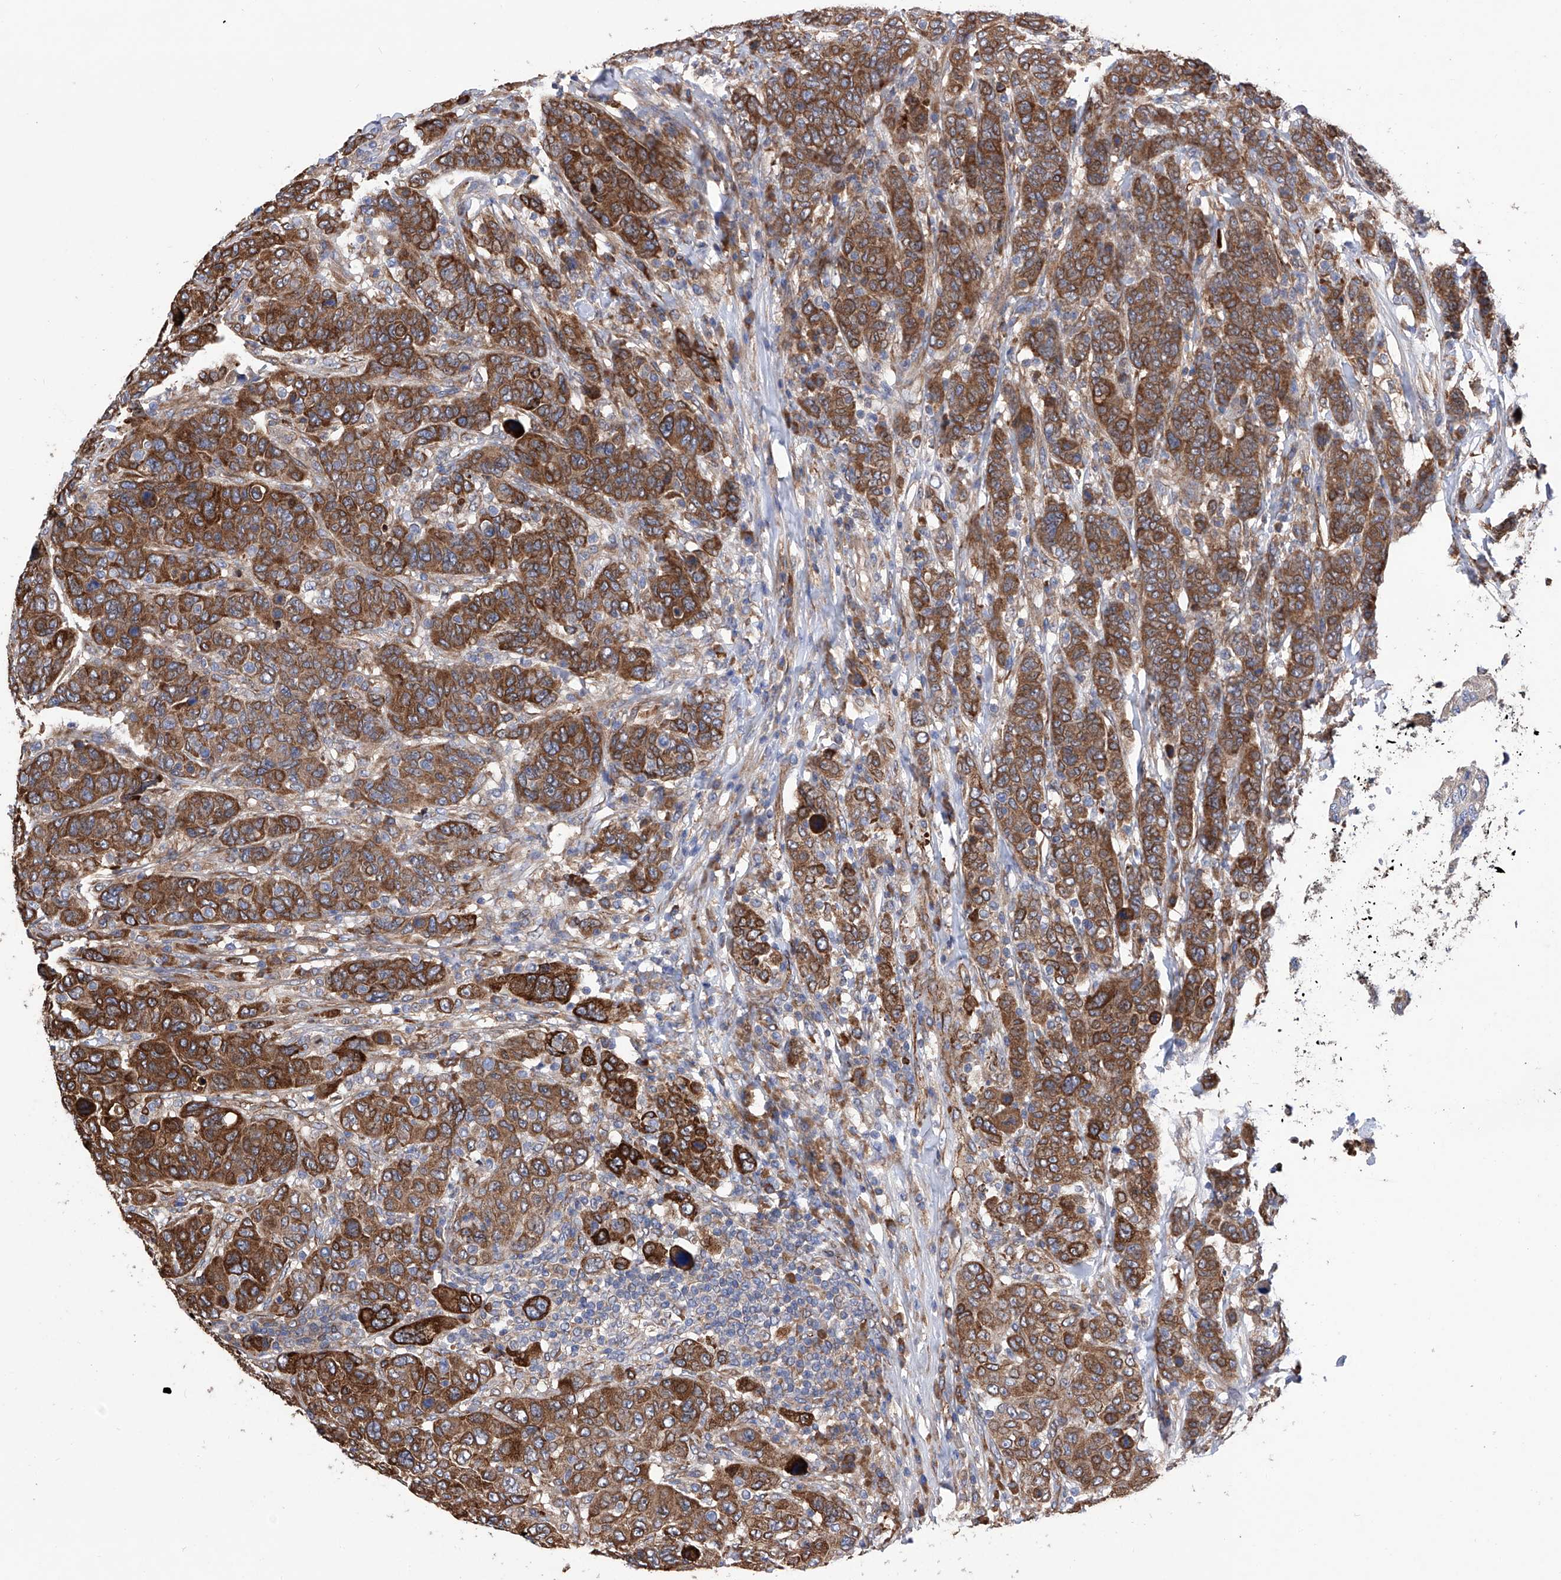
{"staining": {"intensity": "strong", "quantity": ">75%", "location": "cytoplasmic/membranous"}, "tissue": "breast cancer", "cell_type": "Tumor cells", "image_type": "cancer", "snomed": [{"axis": "morphology", "description": "Duct carcinoma"}, {"axis": "topography", "description": "Breast"}], "caption": "Breast cancer (invasive ductal carcinoma) stained for a protein demonstrates strong cytoplasmic/membranous positivity in tumor cells.", "gene": "INPP5B", "patient": {"sex": "female", "age": 37}}